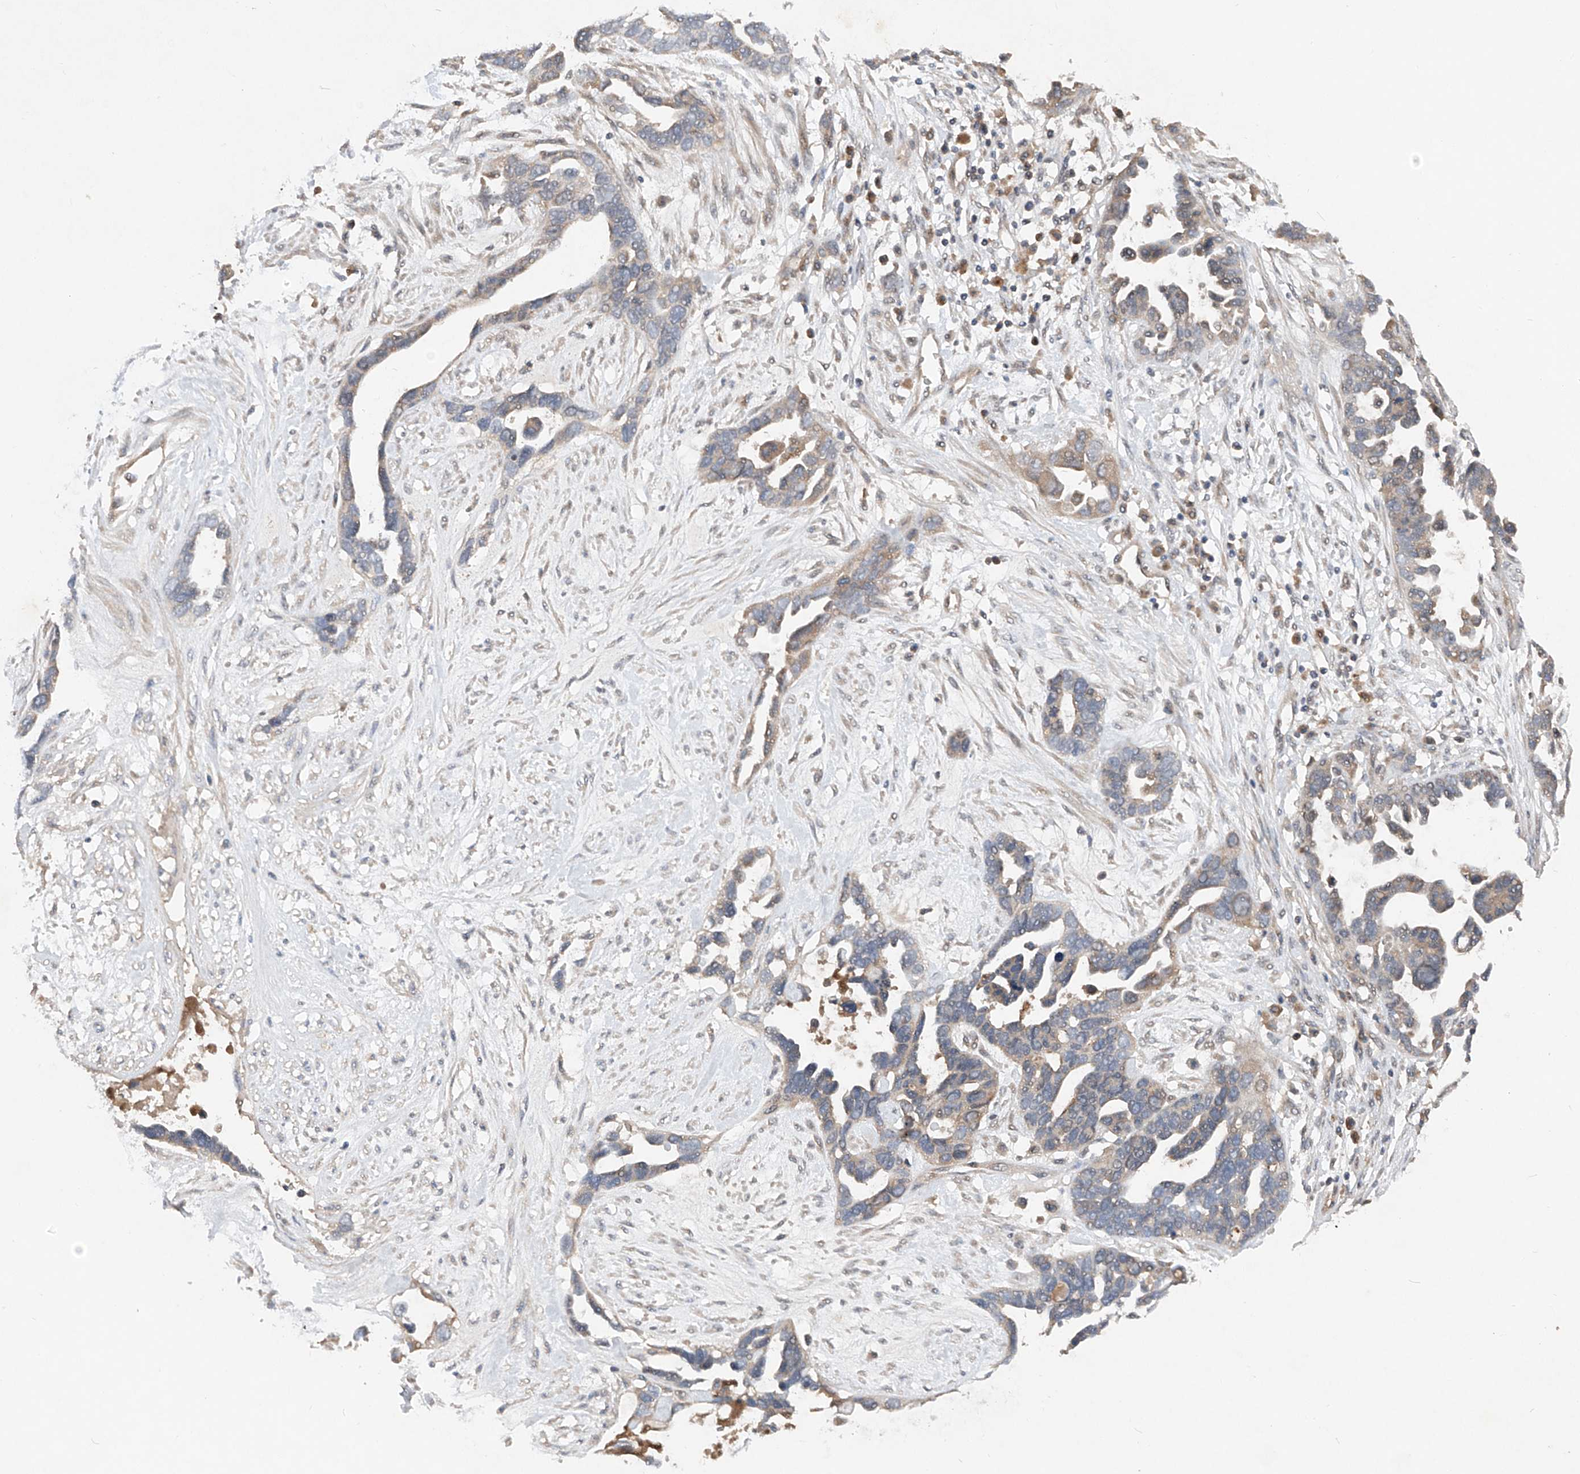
{"staining": {"intensity": "negative", "quantity": "none", "location": "none"}, "tissue": "ovarian cancer", "cell_type": "Tumor cells", "image_type": "cancer", "snomed": [{"axis": "morphology", "description": "Cystadenocarcinoma, serous, NOS"}, {"axis": "topography", "description": "Ovary"}], "caption": "High magnification brightfield microscopy of ovarian cancer (serous cystadenocarcinoma) stained with DAB (3,3'-diaminobenzidine) (brown) and counterstained with hematoxylin (blue): tumor cells show no significant expression.", "gene": "FAM135A", "patient": {"sex": "female", "age": 54}}